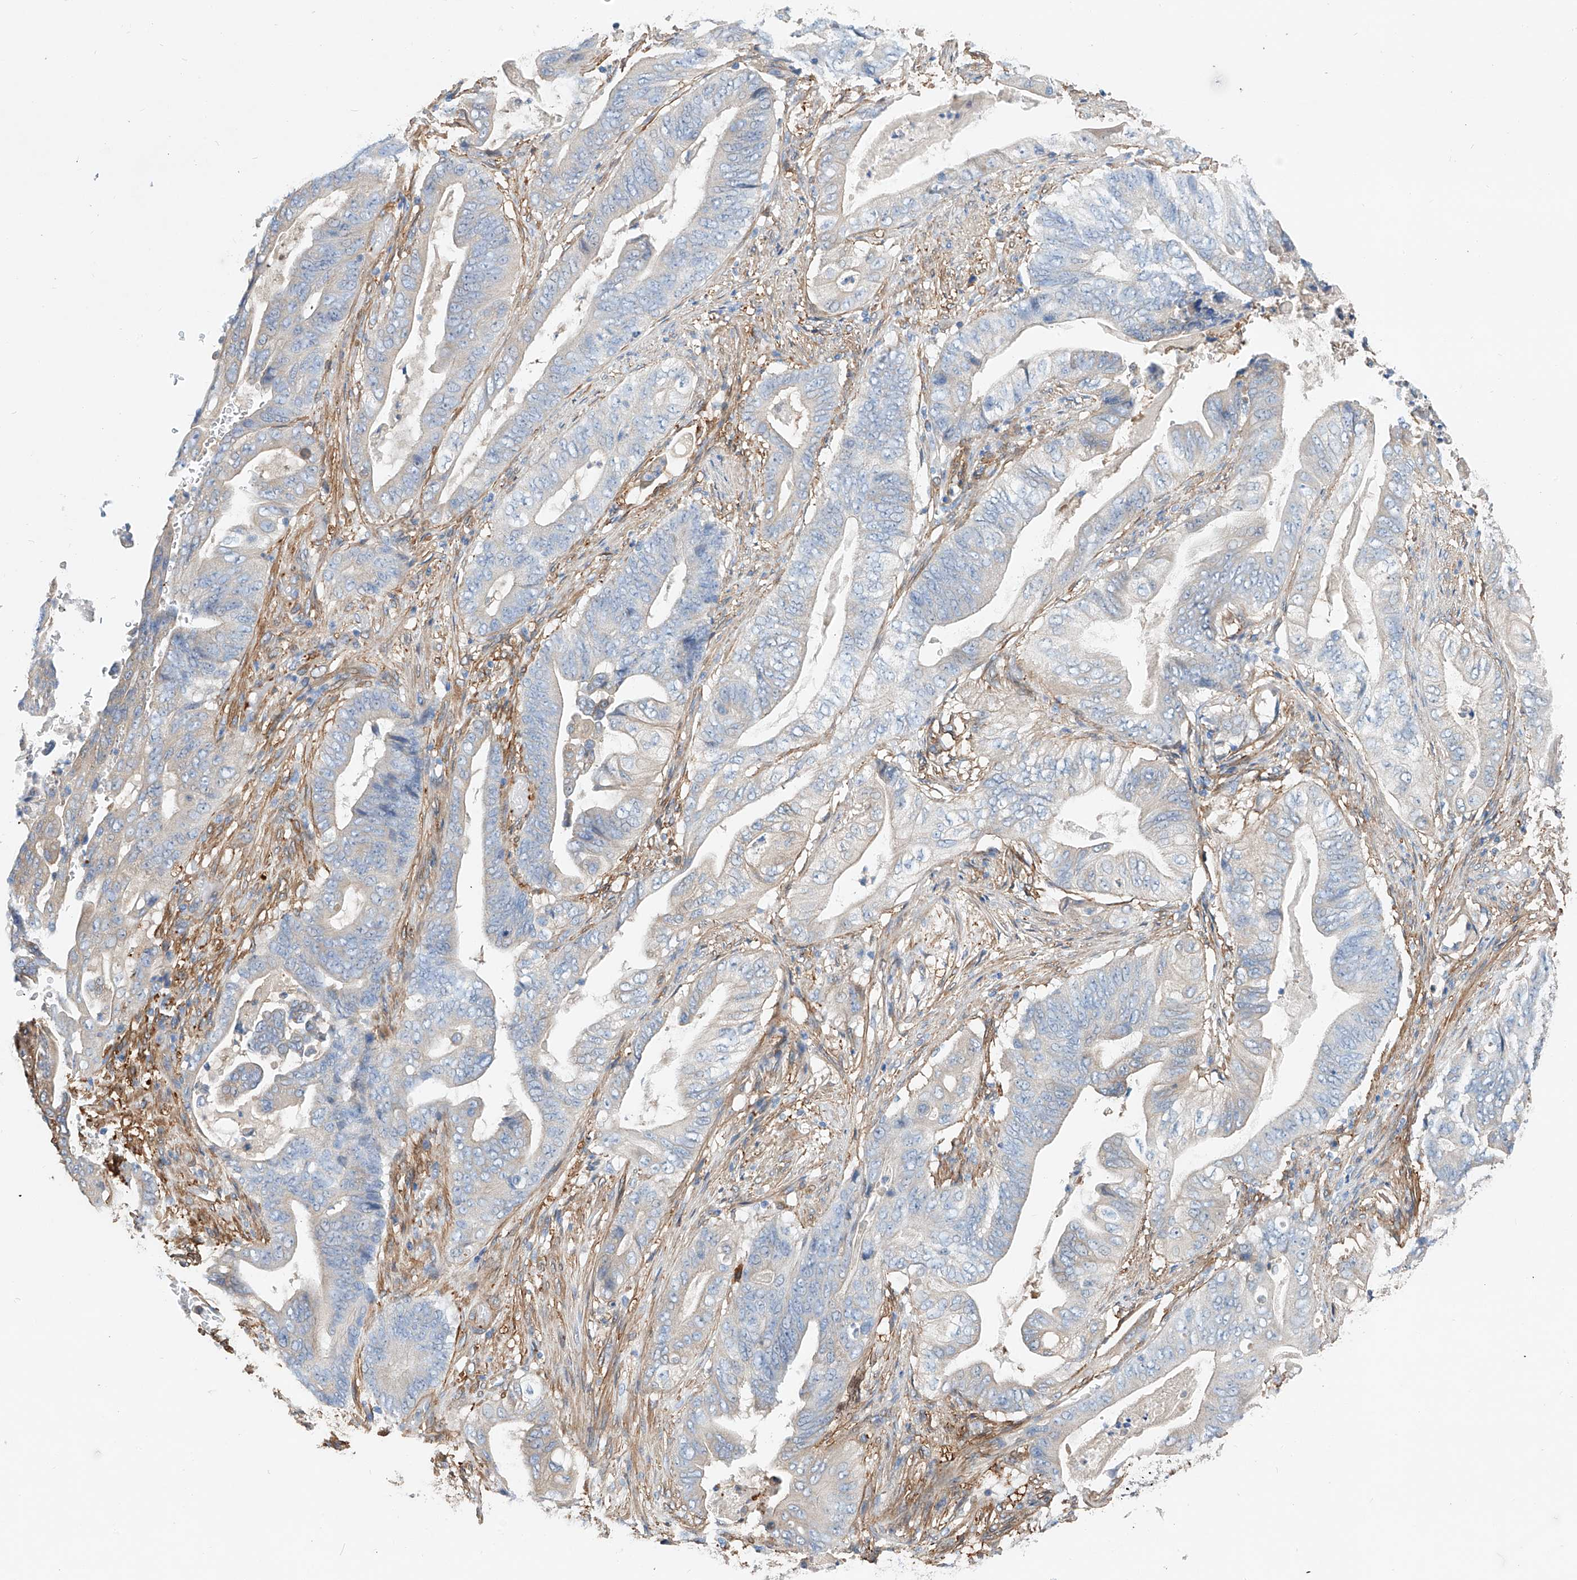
{"staining": {"intensity": "negative", "quantity": "none", "location": "none"}, "tissue": "stomach cancer", "cell_type": "Tumor cells", "image_type": "cancer", "snomed": [{"axis": "morphology", "description": "Adenocarcinoma, NOS"}, {"axis": "topography", "description": "Stomach"}], "caption": "IHC micrograph of neoplastic tissue: adenocarcinoma (stomach) stained with DAB exhibits no significant protein positivity in tumor cells. (Stains: DAB IHC with hematoxylin counter stain, Microscopy: brightfield microscopy at high magnification).", "gene": "TAS2R60", "patient": {"sex": "female", "age": 73}}